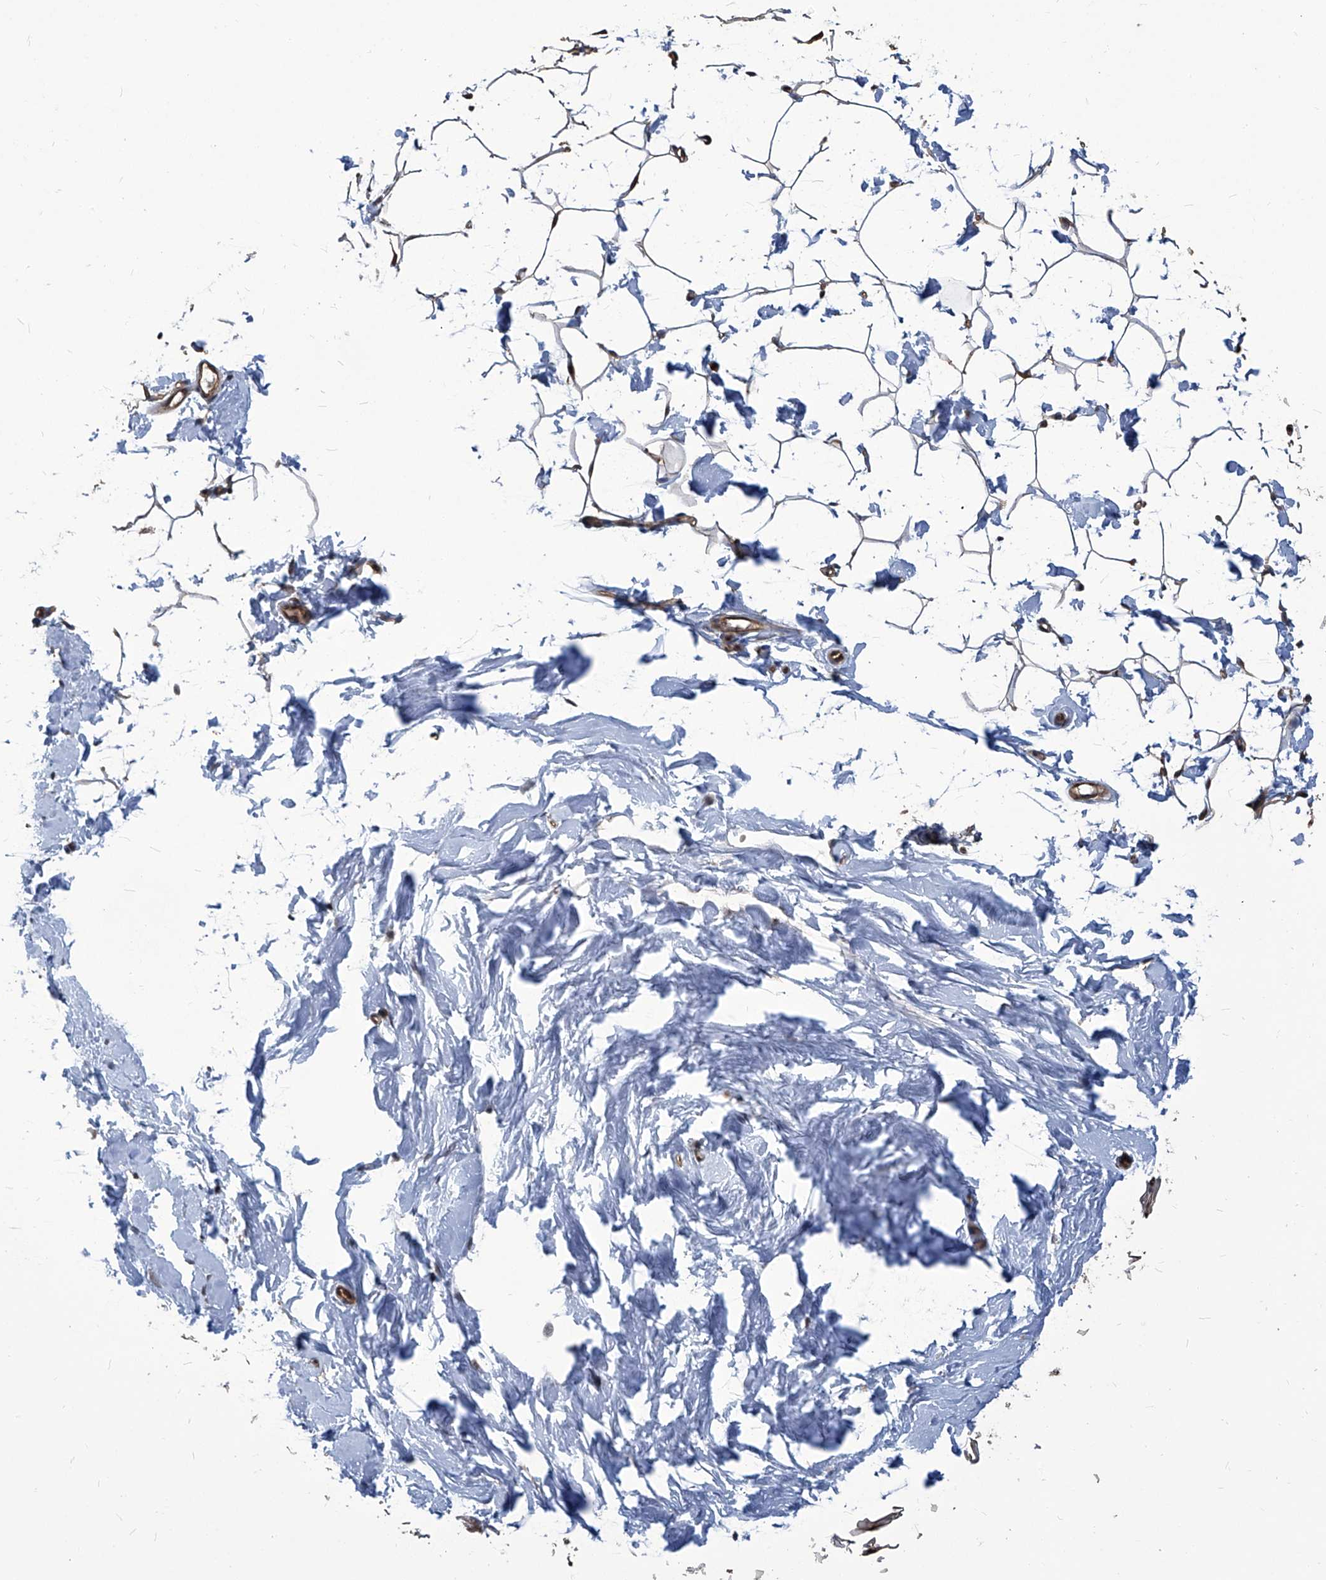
{"staining": {"intensity": "weak", "quantity": ">75%", "location": "cytoplasmic/membranous"}, "tissue": "adipose tissue", "cell_type": "Adipocytes", "image_type": "normal", "snomed": [{"axis": "morphology", "description": "Normal tissue, NOS"}, {"axis": "topography", "description": "Breast"}], "caption": "Immunohistochemistry of normal adipose tissue reveals low levels of weak cytoplasmic/membranous positivity in approximately >75% of adipocytes. Nuclei are stained in blue.", "gene": "PSMB1", "patient": {"sex": "female", "age": 23}}